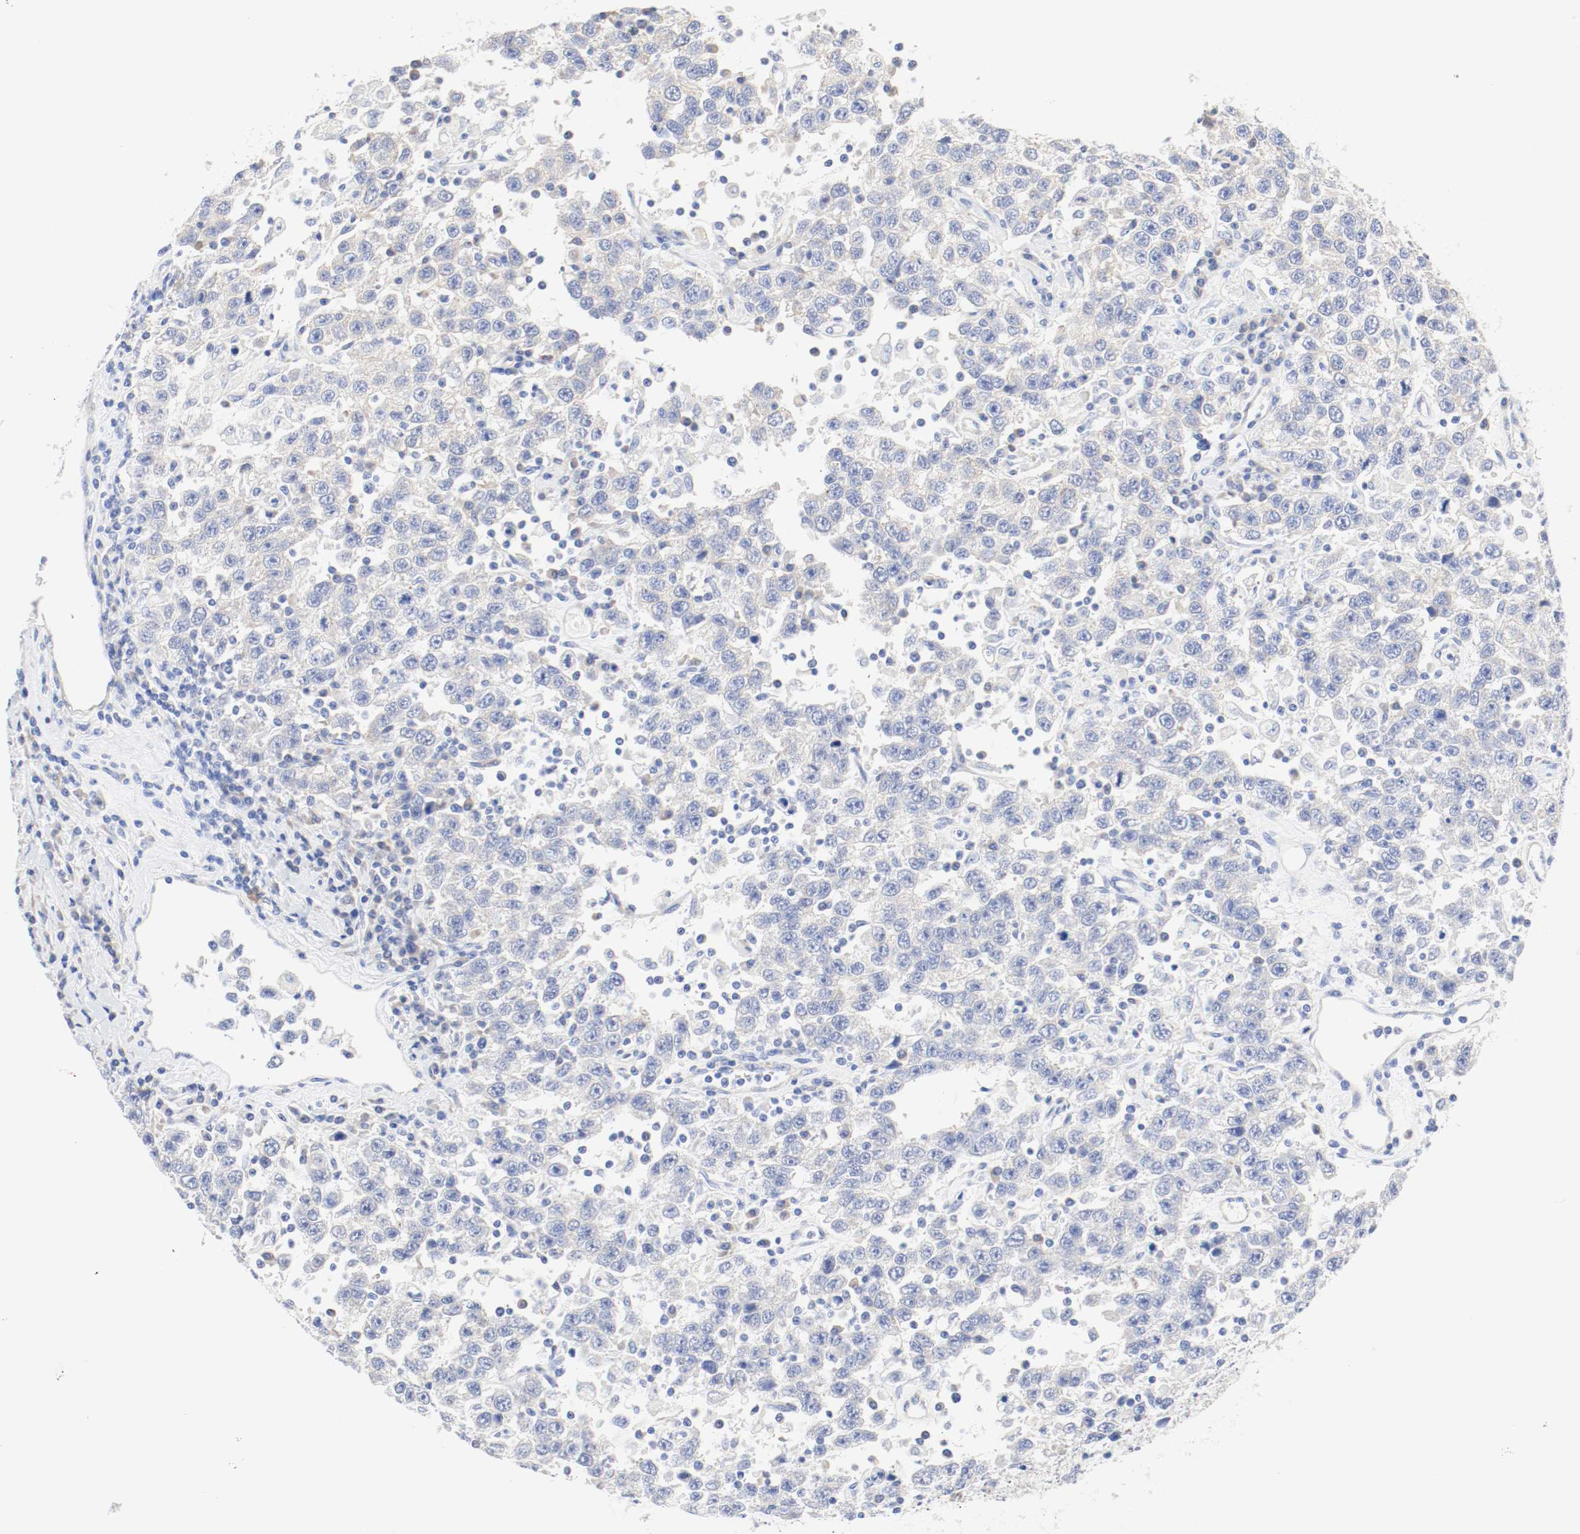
{"staining": {"intensity": "weak", "quantity": "25%-75%", "location": "cytoplasmic/membranous"}, "tissue": "testis cancer", "cell_type": "Tumor cells", "image_type": "cancer", "snomed": [{"axis": "morphology", "description": "Seminoma, NOS"}, {"axis": "topography", "description": "Testis"}], "caption": "Immunohistochemistry of testis cancer (seminoma) demonstrates low levels of weak cytoplasmic/membranous positivity in about 25%-75% of tumor cells. (DAB (3,3'-diaminobenzidine) IHC, brown staining for protein, blue staining for nuclei).", "gene": "GIT1", "patient": {"sex": "male", "age": 41}}